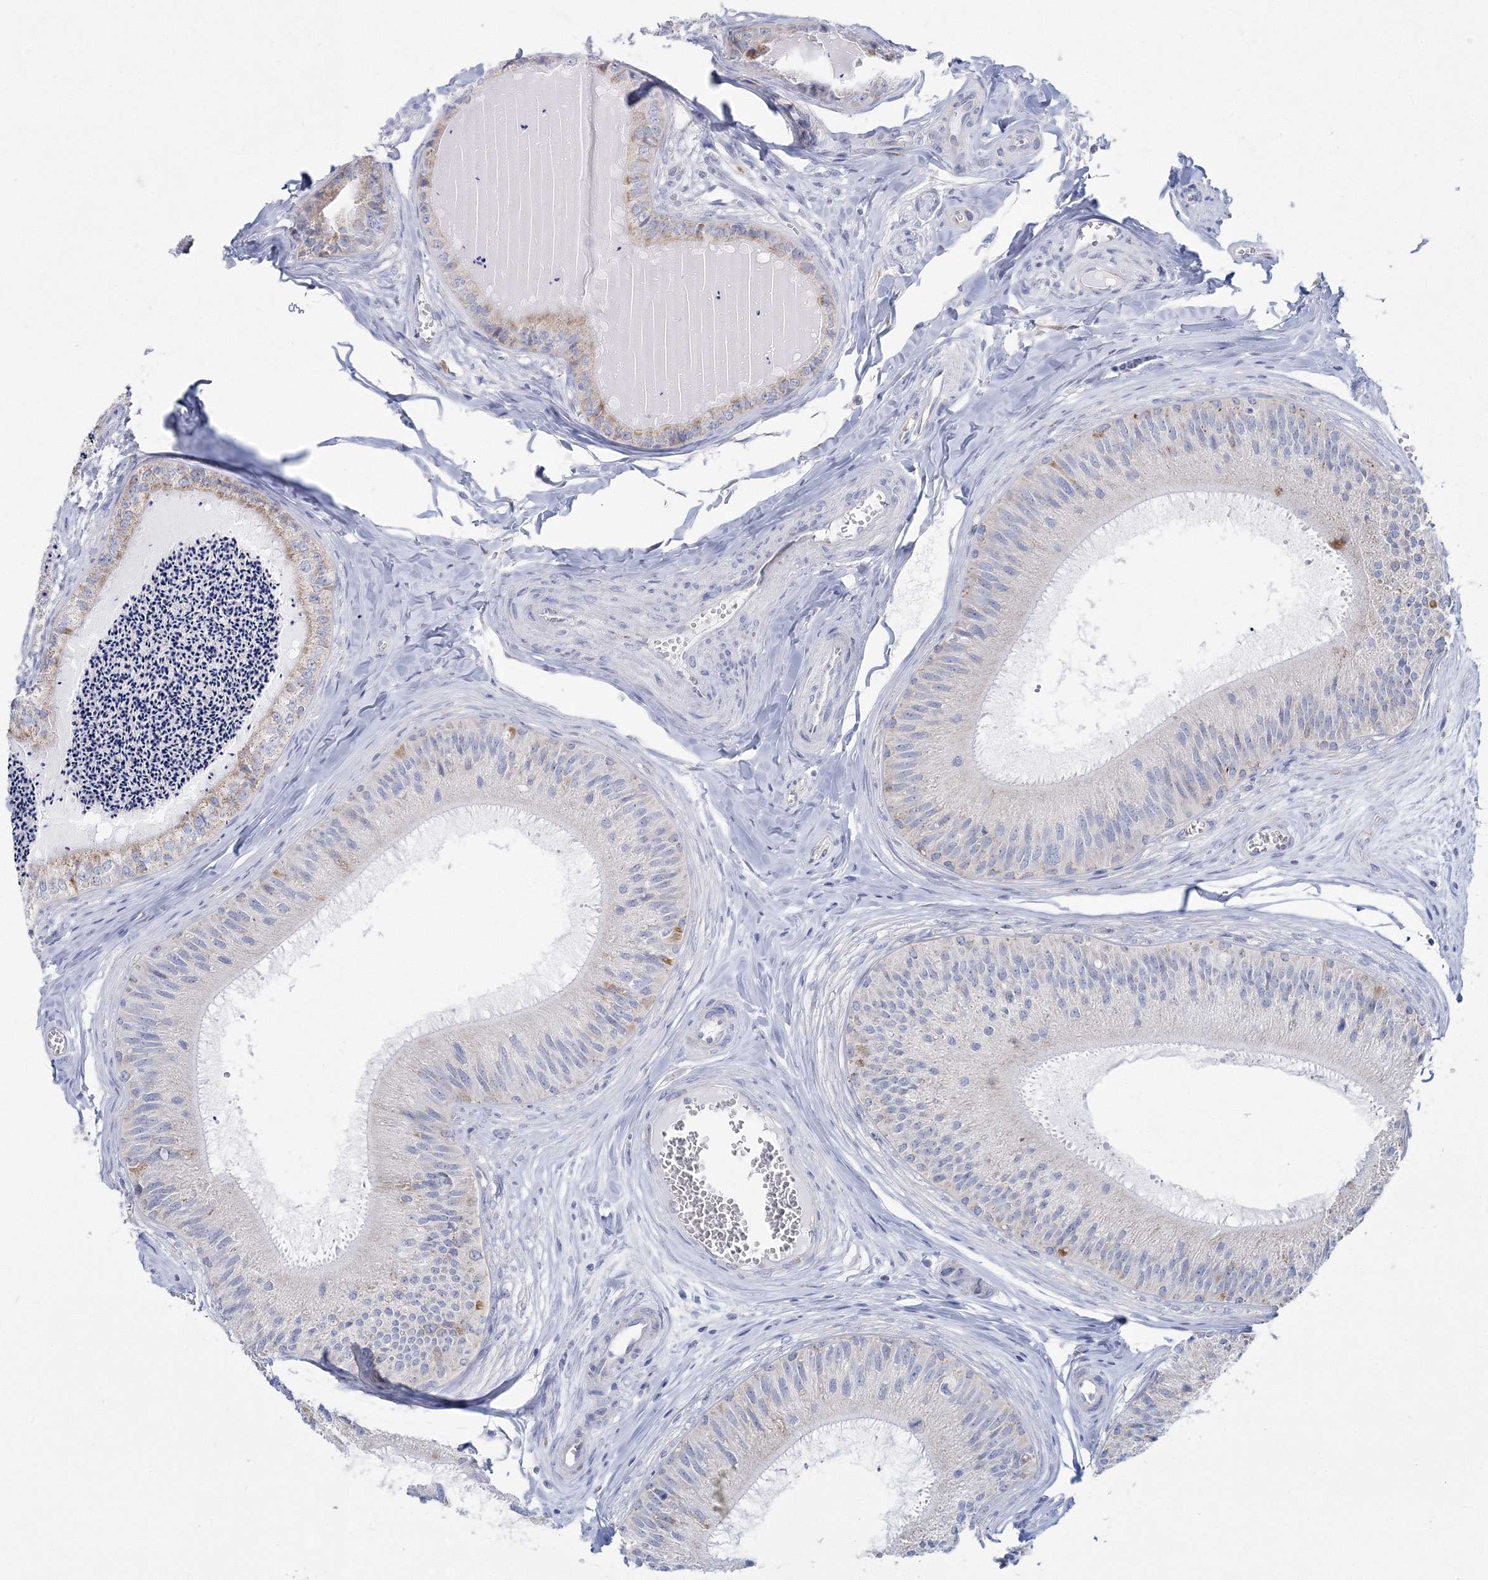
{"staining": {"intensity": "moderate", "quantity": "<25%", "location": "cytoplasmic/membranous"}, "tissue": "epididymis", "cell_type": "Glandular cells", "image_type": "normal", "snomed": [{"axis": "morphology", "description": "Normal tissue, NOS"}, {"axis": "topography", "description": "Epididymis"}], "caption": "The image exhibits a brown stain indicating the presence of a protein in the cytoplasmic/membranous of glandular cells in epididymis.", "gene": "HIBCH", "patient": {"sex": "male", "age": 31}}